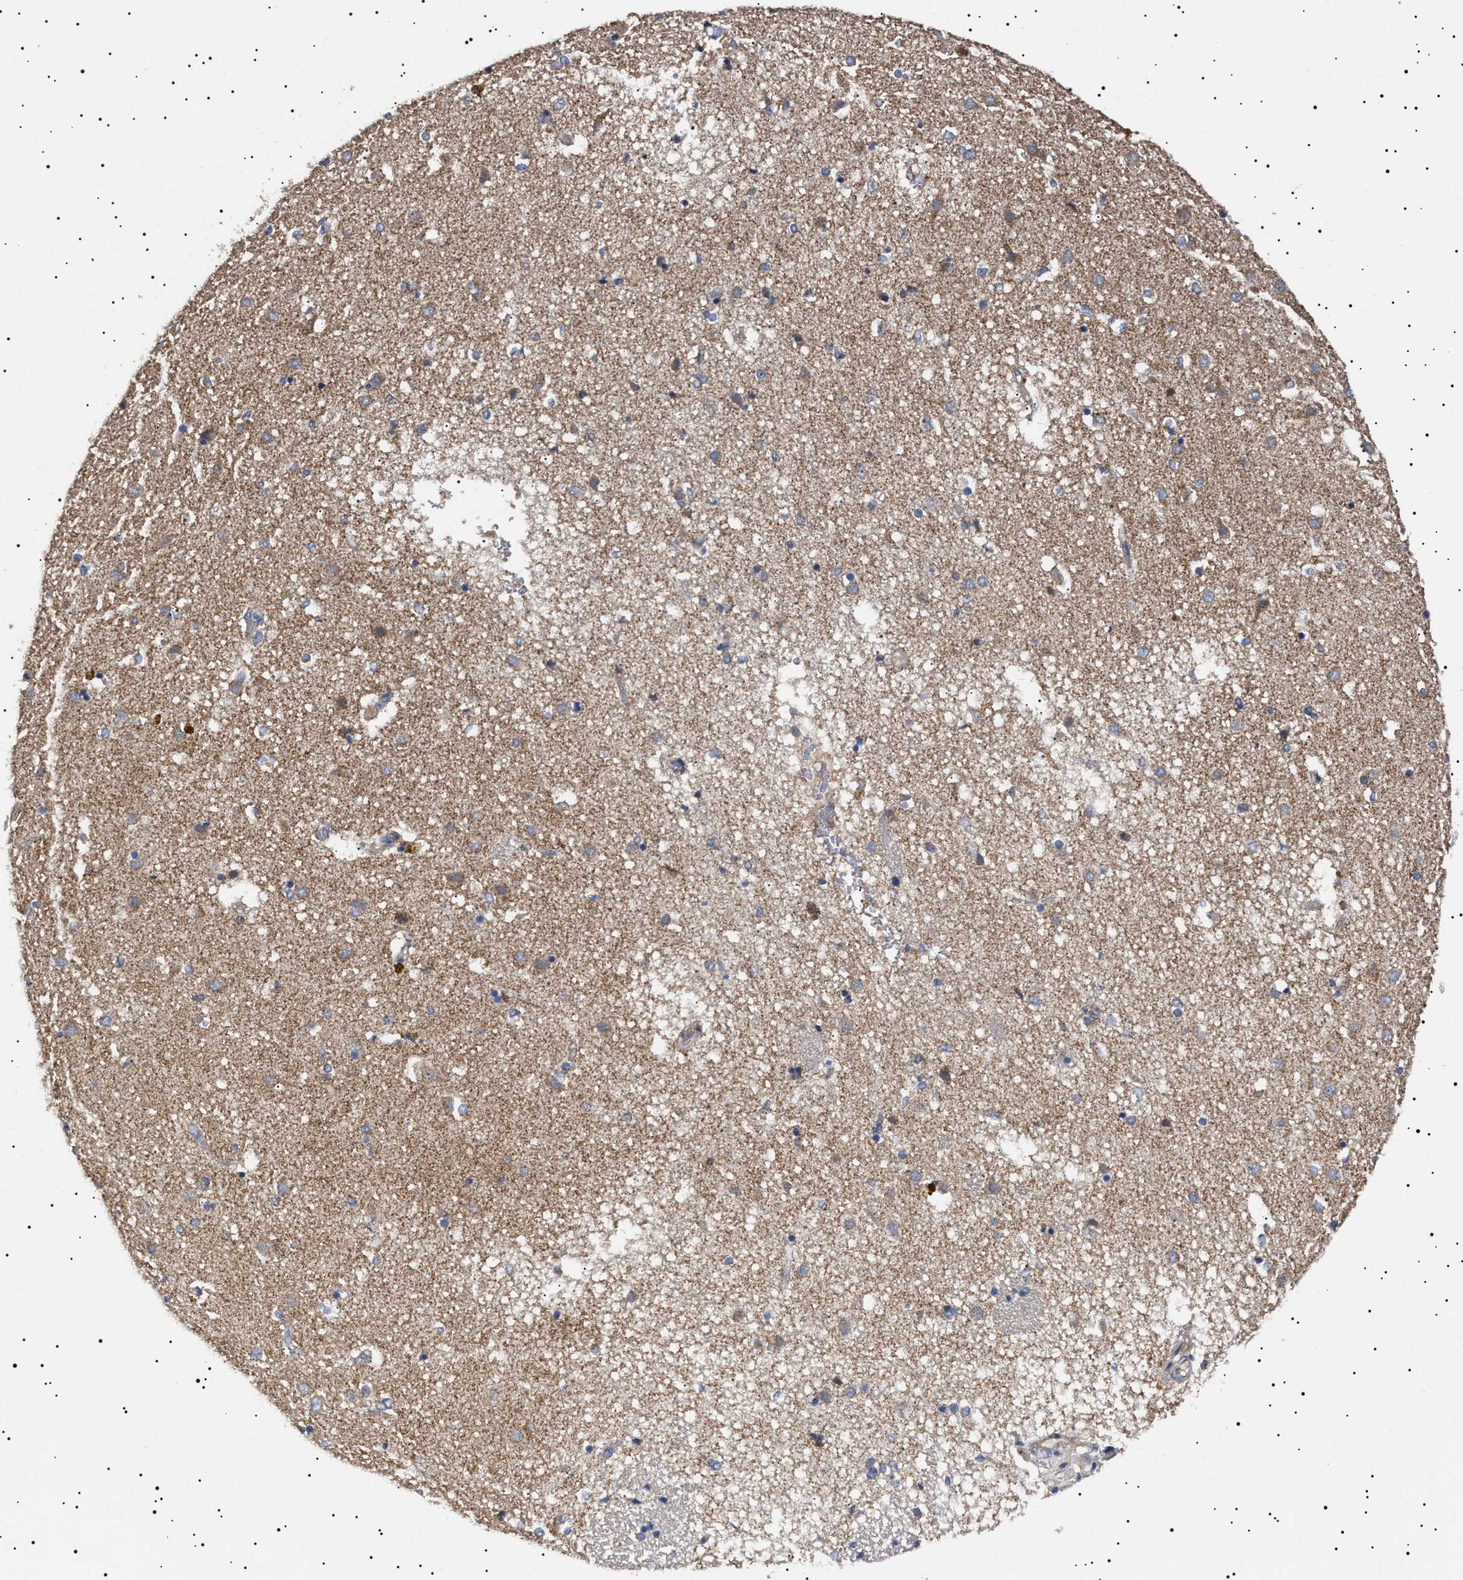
{"staining": {"intensity": "moderate", "quantity": "<25%", "location": "cytoplasmic/membranous"}, "tissue": "caudate", "cell_type": "Glial cells", "image_type": "normal", "snomed": [{"axis": "morphology", "description": "Normal tissue, NOS"}, {"axis": "topography", "description": "Lateral ventricle wall"}], "caption": "DAB (3,3'-diaminobenzidine) immunohistochemical staining of benign human caudate exhibits moderate cytoplasmic/membranous protein expression in approximately <25% of glial cells.", "gene": "RAB34", "patient": {"sex": "male", "age": 70}}